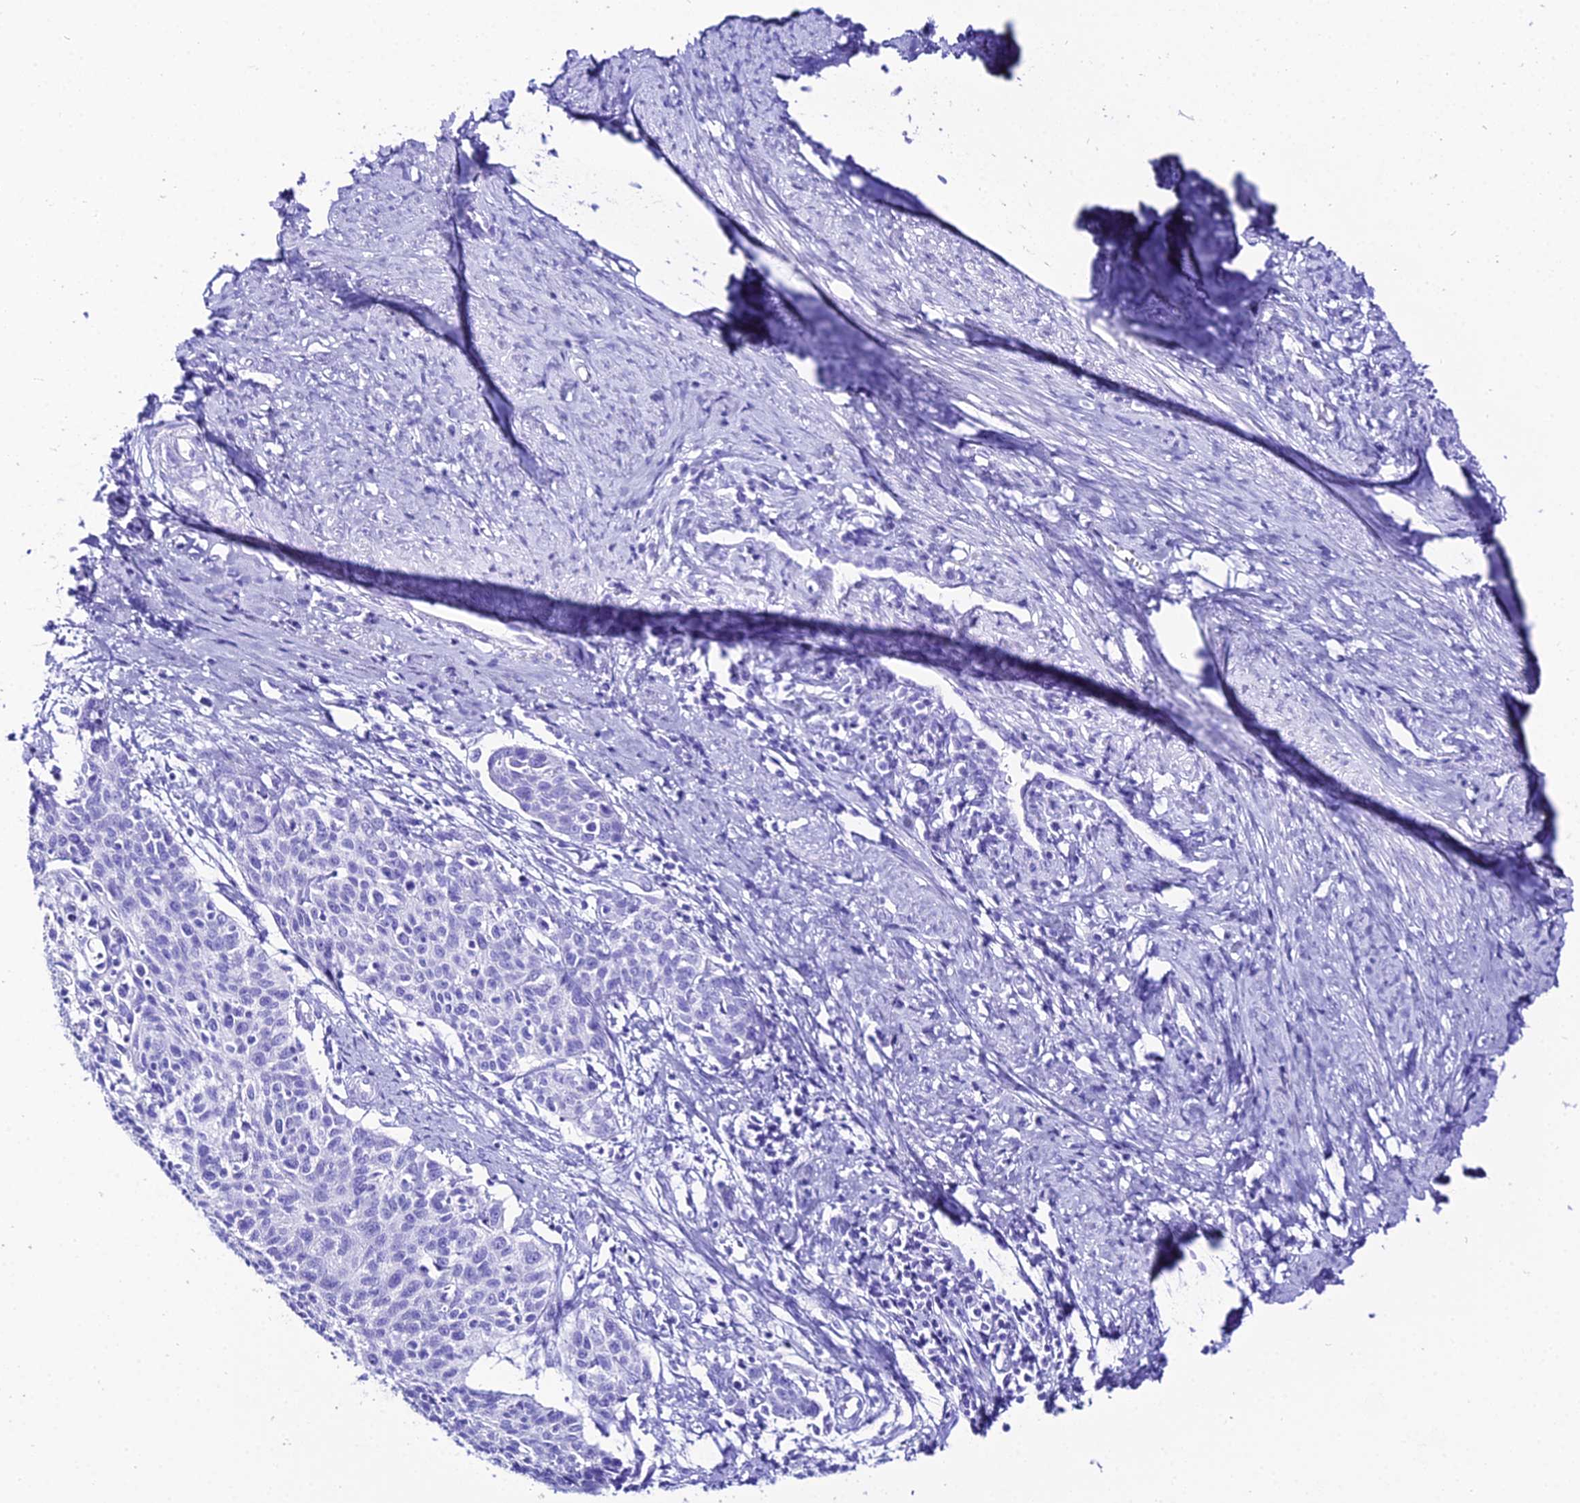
{"staining": {"intensity": "negative", "quantity": "none", "location": "none"}, "tissue": "cervical cancer", "cell_type": "Tumor cells", "image_type": "cancer", "snomed": [{"axis": "morphology", "description": "Squamous cell carcinoma, NOS"}, {"axis": "topography", "description": "Cervix"}], "caption": "DAB (3,3'-diaminobenzidine) immunohistochemical staining of cervical cancer (squamous cell carcinoma) demonstrates no significant staining in tumor cells. The staining is performed using DAB (3,3'-diaminobenzidine) brown chromogen with nuclei counter-stained in using hematoxylin.", "gene": "TRMT44", "patient": {"sex": "female", "age": 39}}